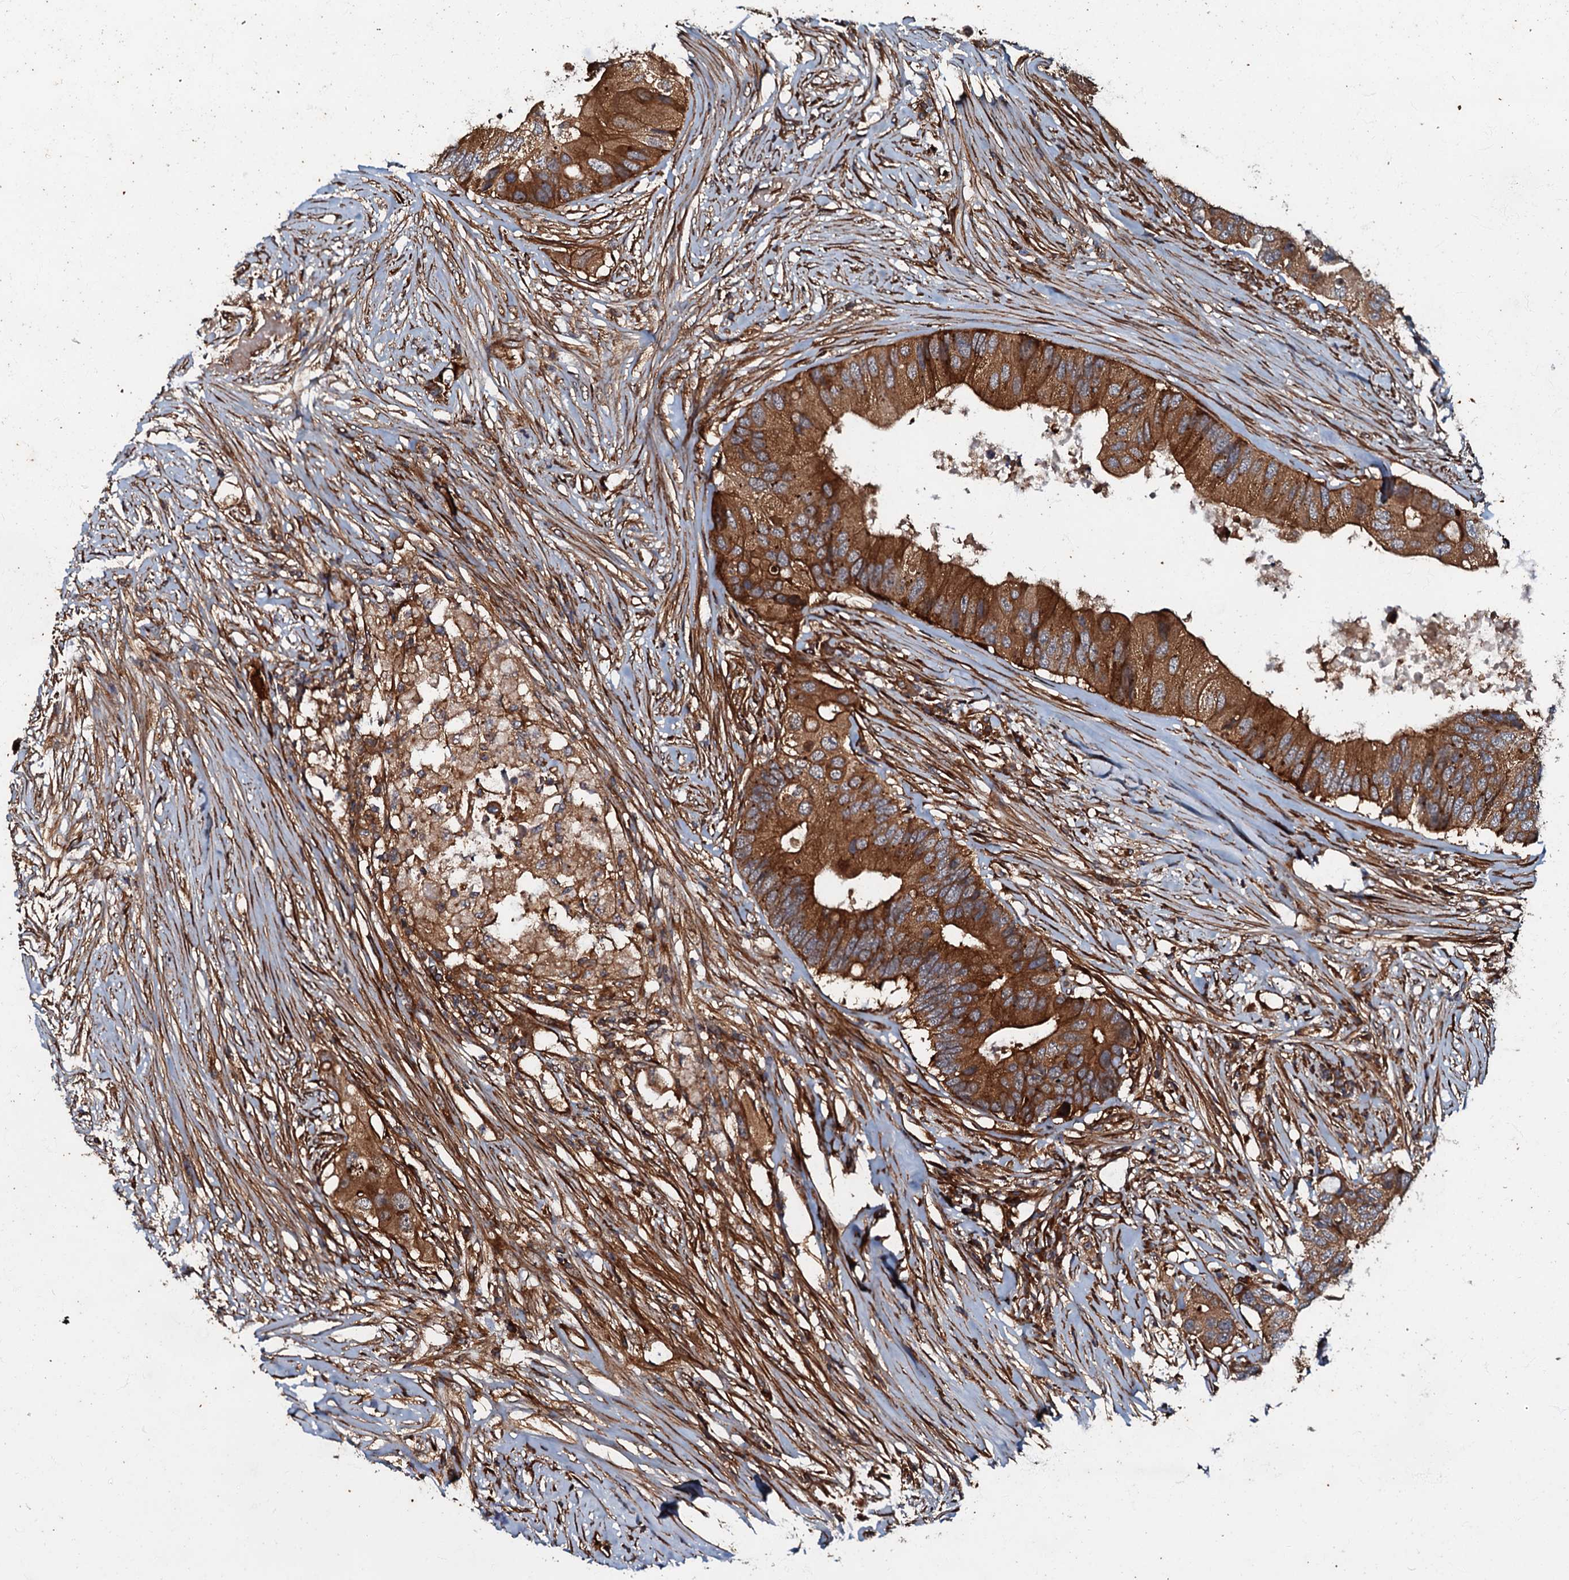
{"staining": {"intensity": "strong", "quantity": ">75%", "location": "cytoplasmic/membranous"}, "tissue": "colorectal cancer", "cell_type": "Tumor cells", "image_type": "cancer", "snomed": [{"axis": "morphology", "description": "Adenocarcinoma, NOS"}, {"axis": "topography", "description": "Colon"}], "caption": "Colorectal adenocarcinoma stained with immunohistochemistry (IHC) reveals strong cytoplasmic/membranous expression in about >75% of tumor cells. The staining is performed using DAB brown chromogen to label protein expression. The nuclei are counter-stained blue using hematoxylin.", "gene": "BLOC1S6", "patient": {"sex": "male", "age": 71}}